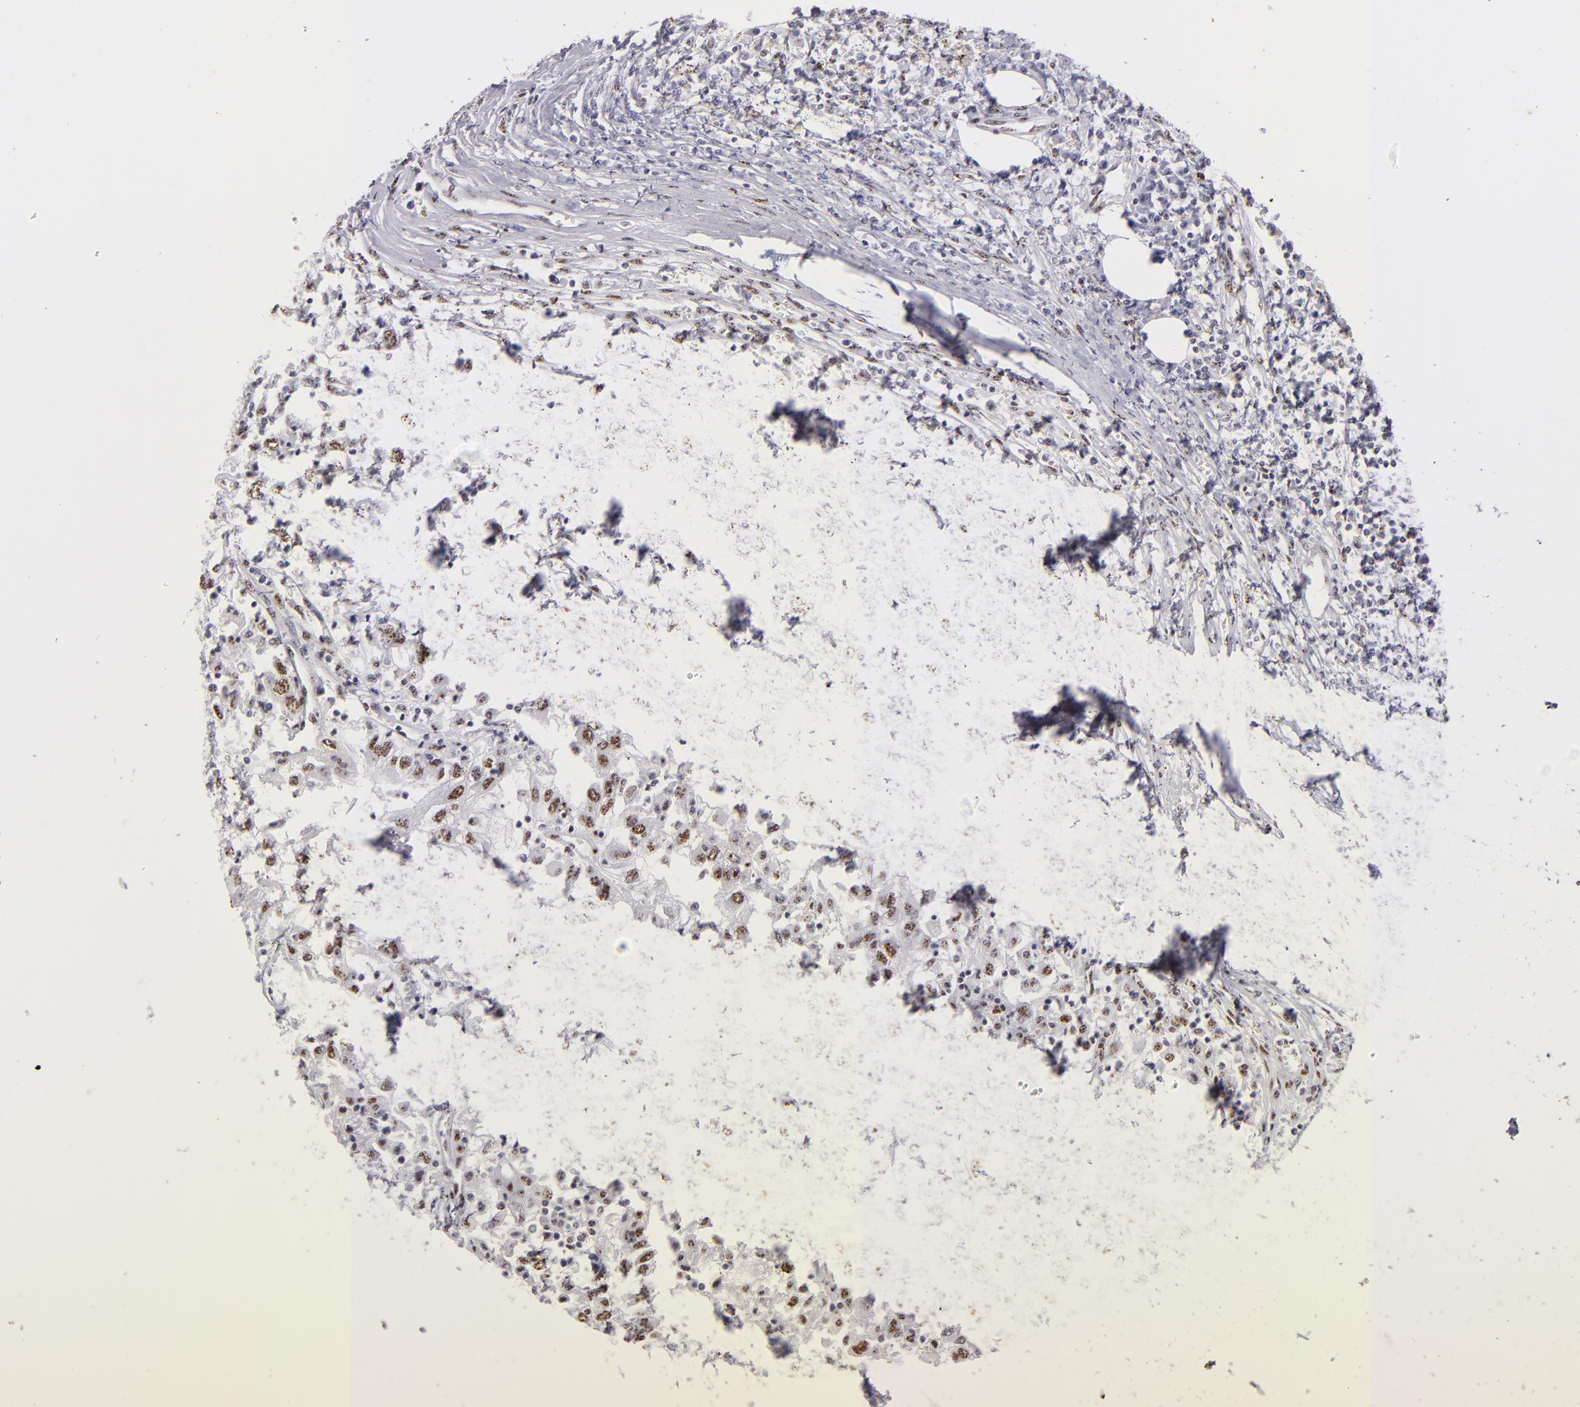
{"staining": {"intensity": "moderate", "quantity": ">75%", "location": "nuclear"}, "tissue": "renal cancer", "cell_type": "Tumor cells", "image_type": "cancer", "snomed": [{"axis": "morphology", "description": "Normal tissue, NOS"}, {"axis": "morphology", "description": "Adenocarcinoma, NOS"}, {"axis": "topography", "description": "Kidney"}], "caption": "Renal adenocarcinoma stained with a protein marker displays moderate staining in tumor cells.", "gene": "TOP3A", "patient": {"sex": "male", "age": 71}}